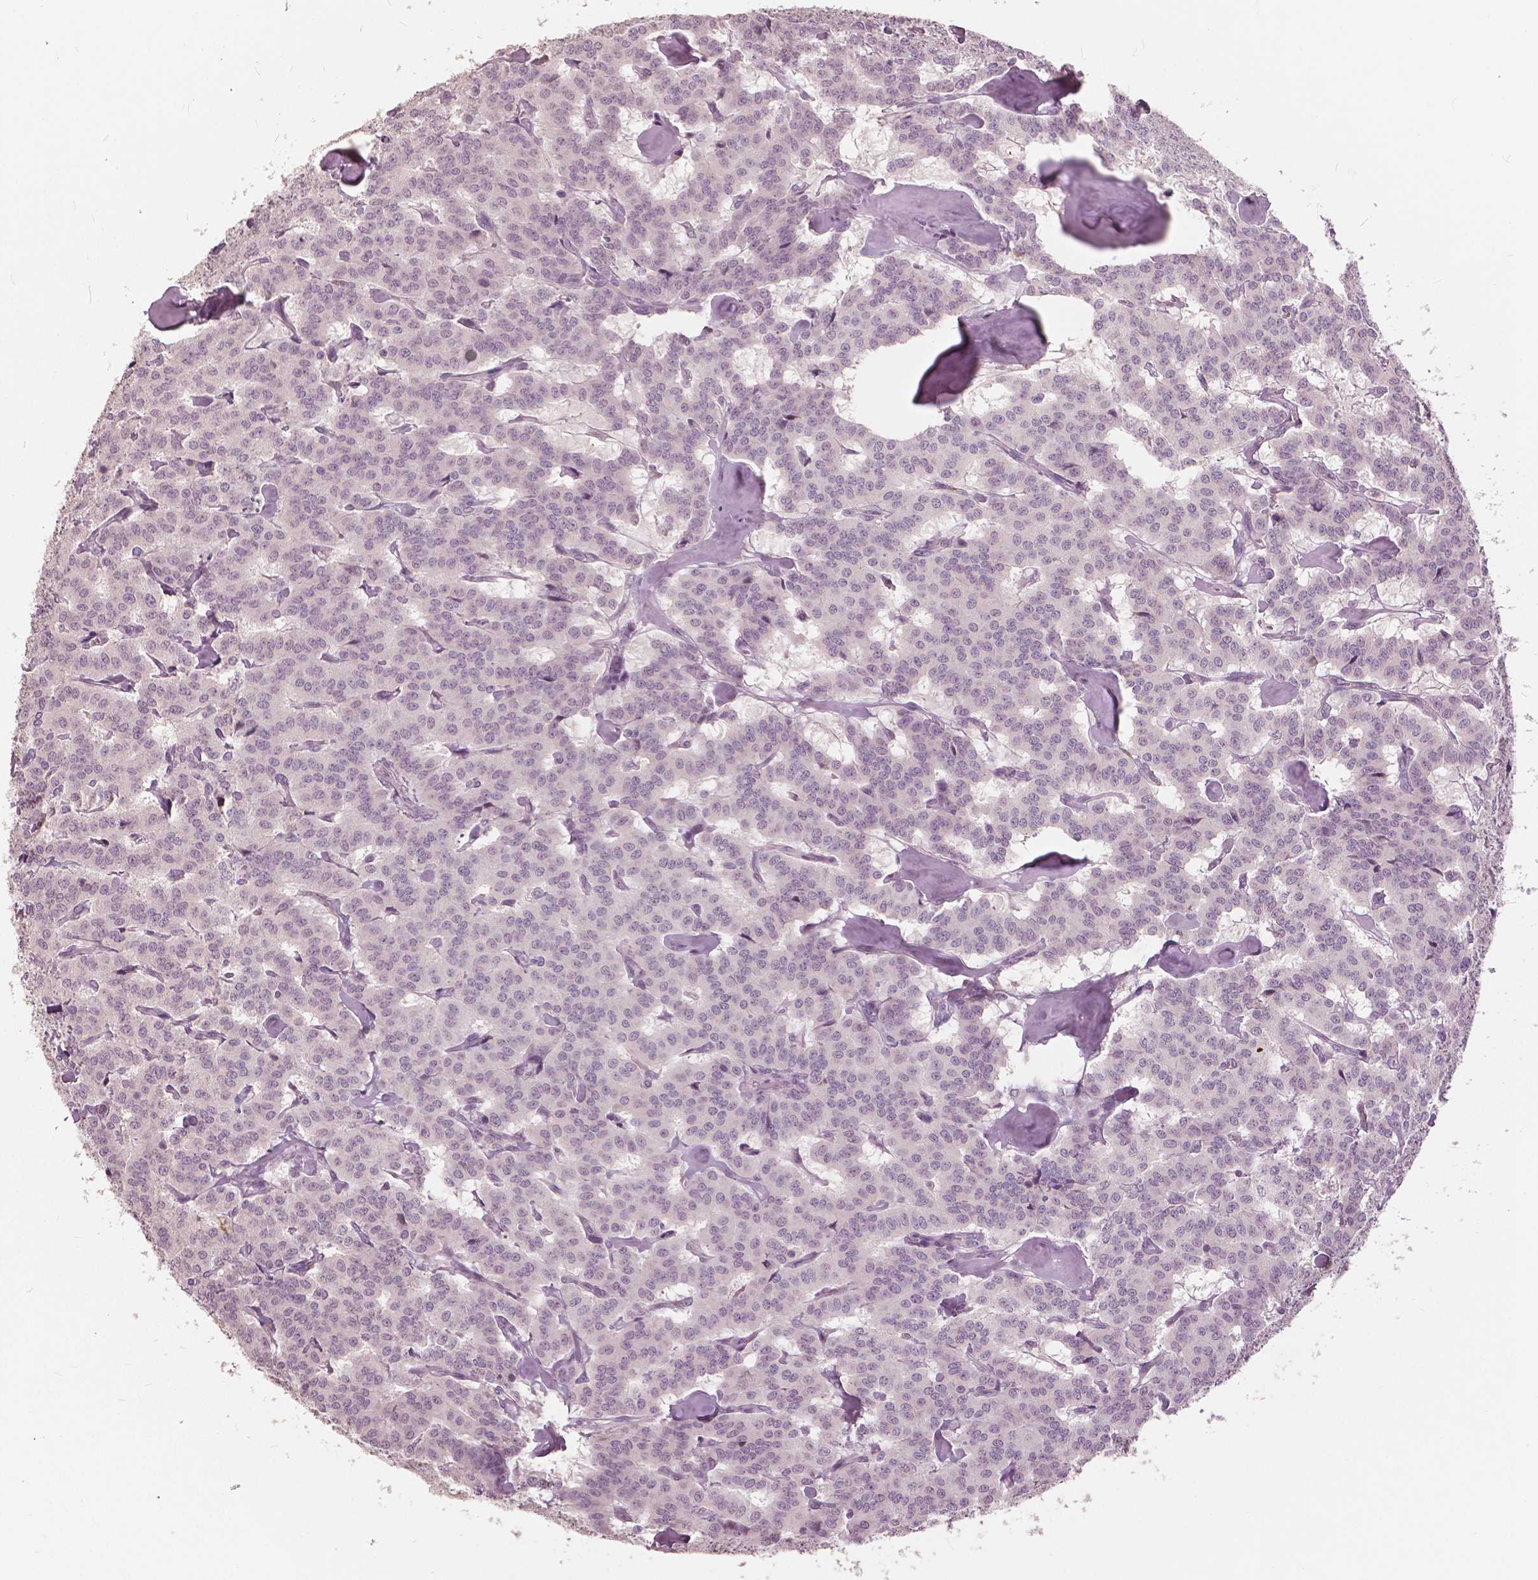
{"staining": {"intensity": "negative", "quantity": "none", "location": "none"}, "tissue": "carcinoid", "cell_type": "Tumor cells", "image_type": "cancer", "snomed": [{"axis": "morphology", "description": "Carcinoid, malignant, NOS"}, {"axis": "topography", "description": "Lung"}], "caption": "Immunohistochemistry photomicrograph of human carcinoid stained for a protein (brown), which reveals no staining in tumor cells. The staining is performed using DAB (3,3'-diaminobenzidine) brown chromogen with nuclei counter-stained in using hematoxylin.", "gene": "NANOG", "patient": {"sex": "female", "age": 46}}